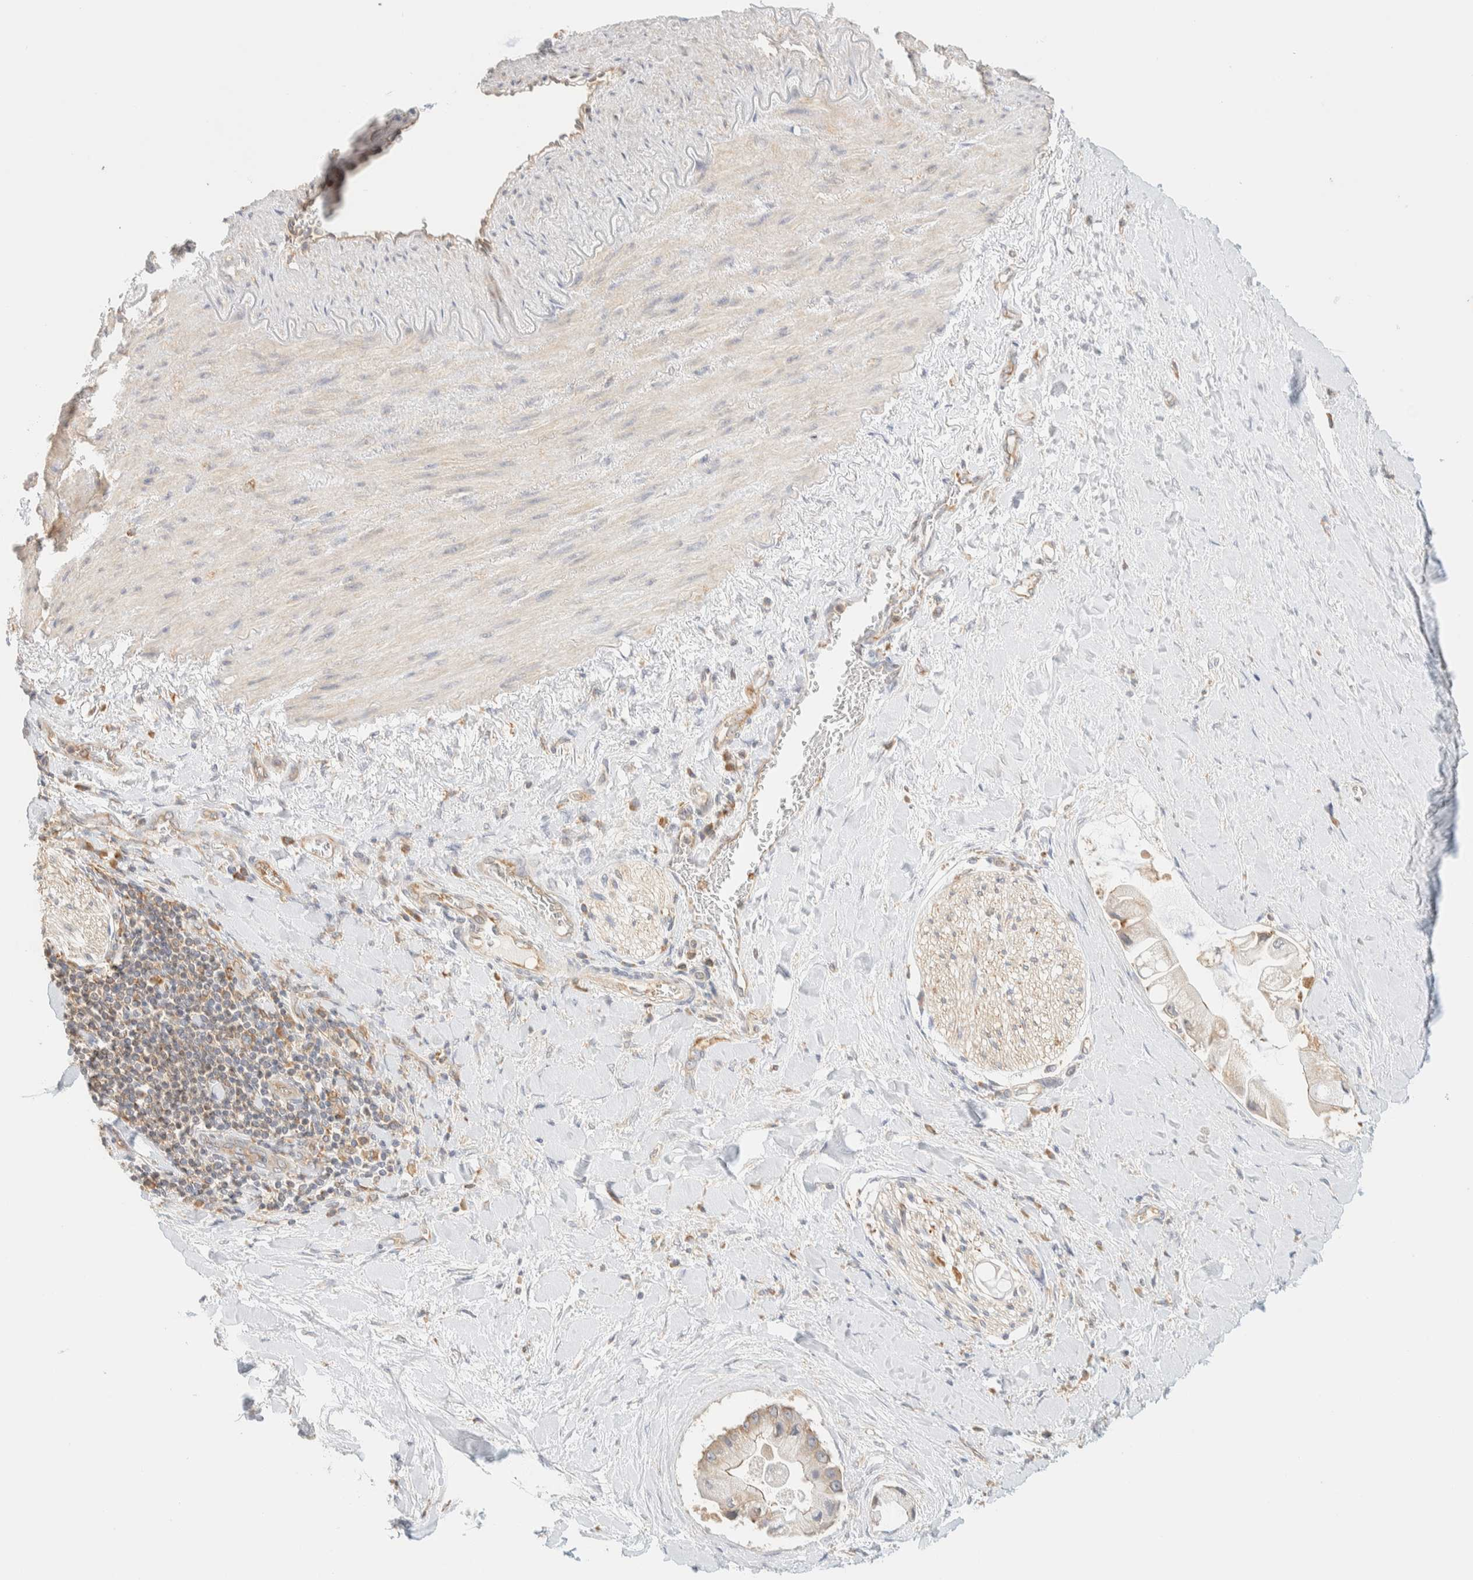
{"staining": {"intensity": "weak", "quantity": ">75%", "location": "cytoplasmic/membranous"}, "tissue": "liver cancer", "cell_type": "Tumor cells", "image_type": "cancer", "snomed": [{"axis": "morphology", "description": "Cholangiocarcinoma"}, {"axis": "topography", "description": "Liver"}], "caption": "Human liver cancer (cholangiocarcinoma) stained for a protein (brown) reveals weak cytoplasmic/membranous positive staining in about >75% of tumor cells.", "gene": "TBC1D8B", "patient": {"sex": "male", "age": 50}}